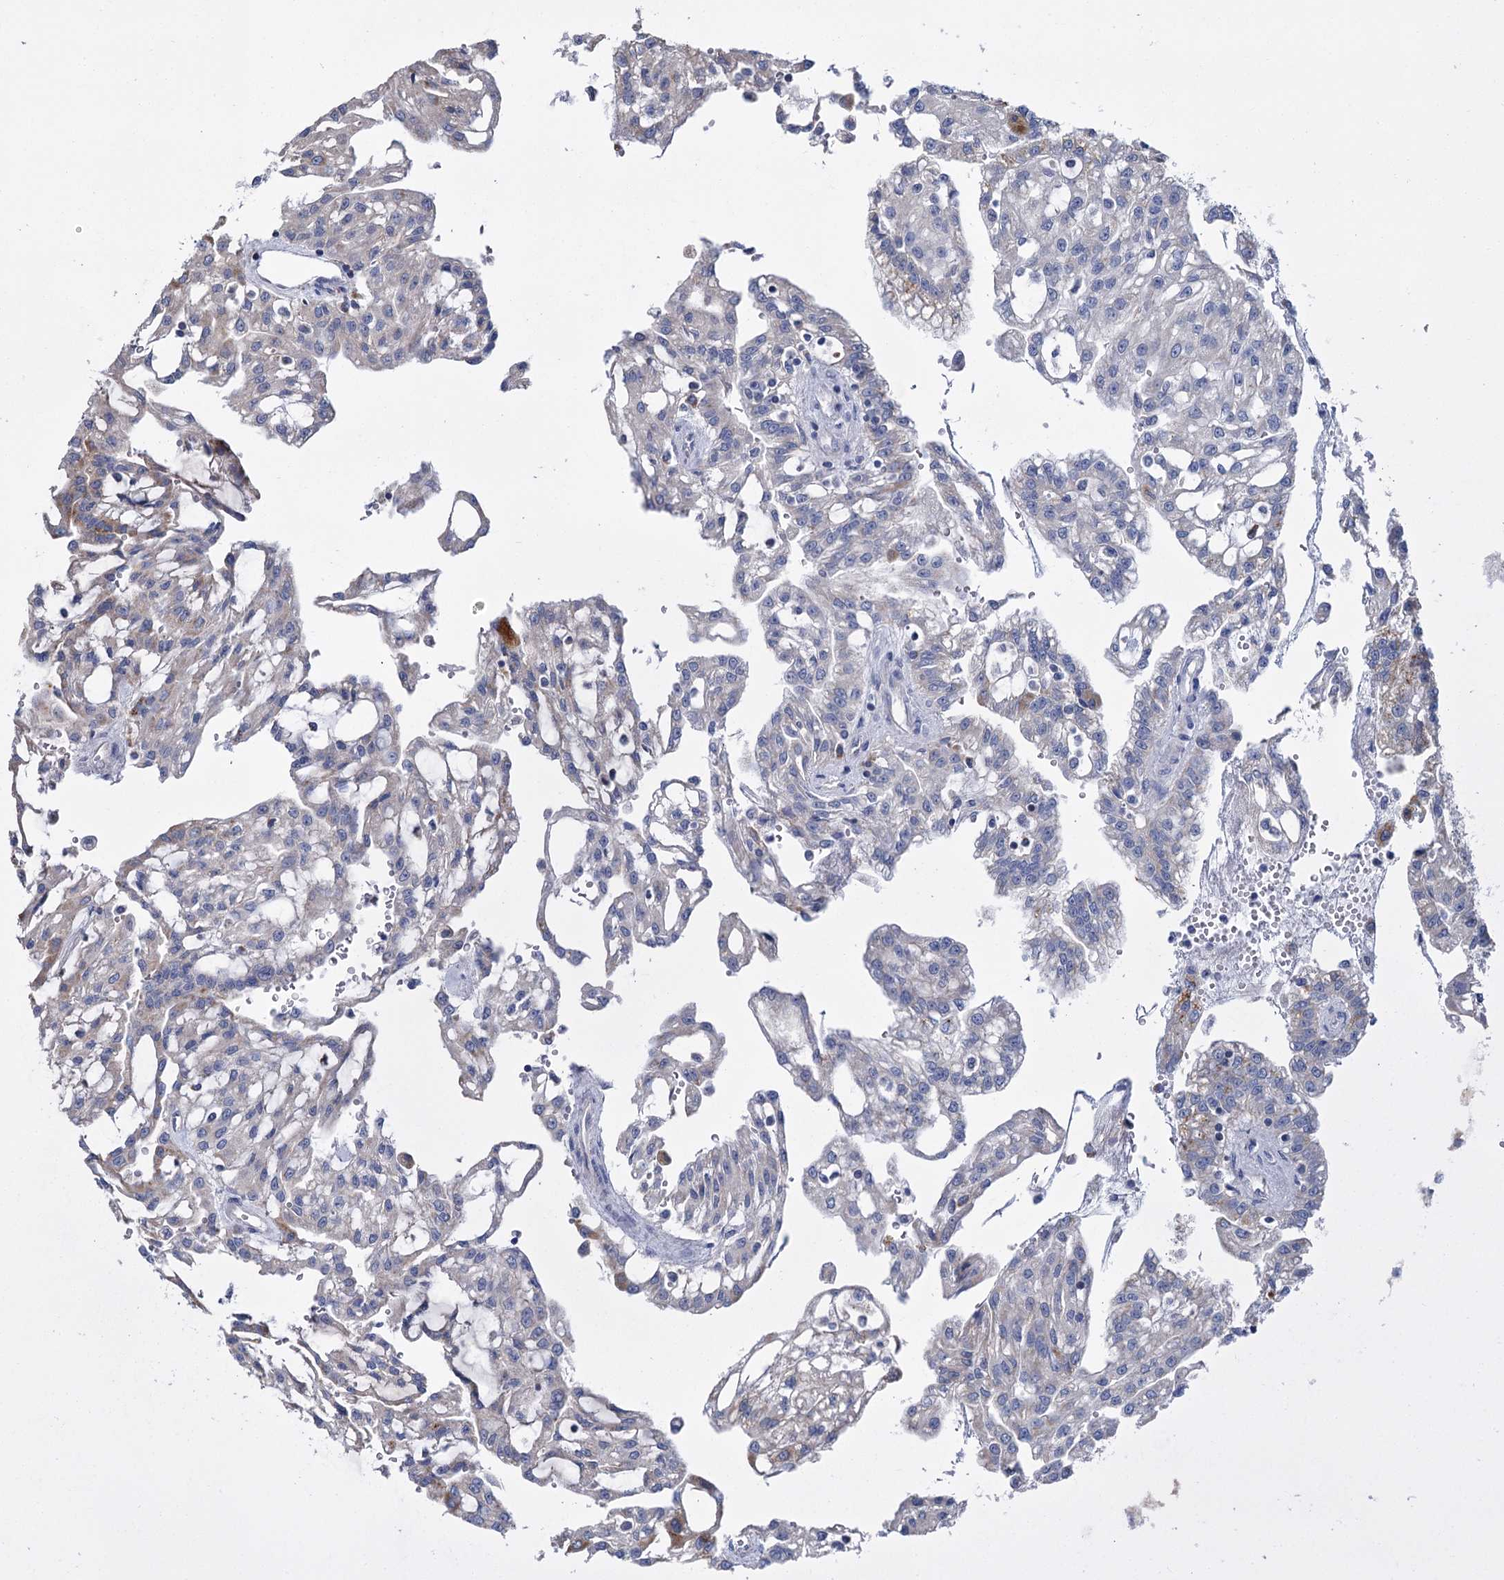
{"staining": {"intensity": "negative", "quantity": "none", "location": "none"}, "tissue": "renal cancer", "cell_type": "Tumor cells", "image_type": "cancer", "snomed": [{"axis": "morphology", "description": "Adenocarcinoma, NOS"}, {"axis": "topography", "description": "Kidney"}], "caption": "Tumor cells show no significant expression in adenocarcinoma (renal).", "gene": "ANKRD16", "patient": {"sex": "male", "age": 63}}